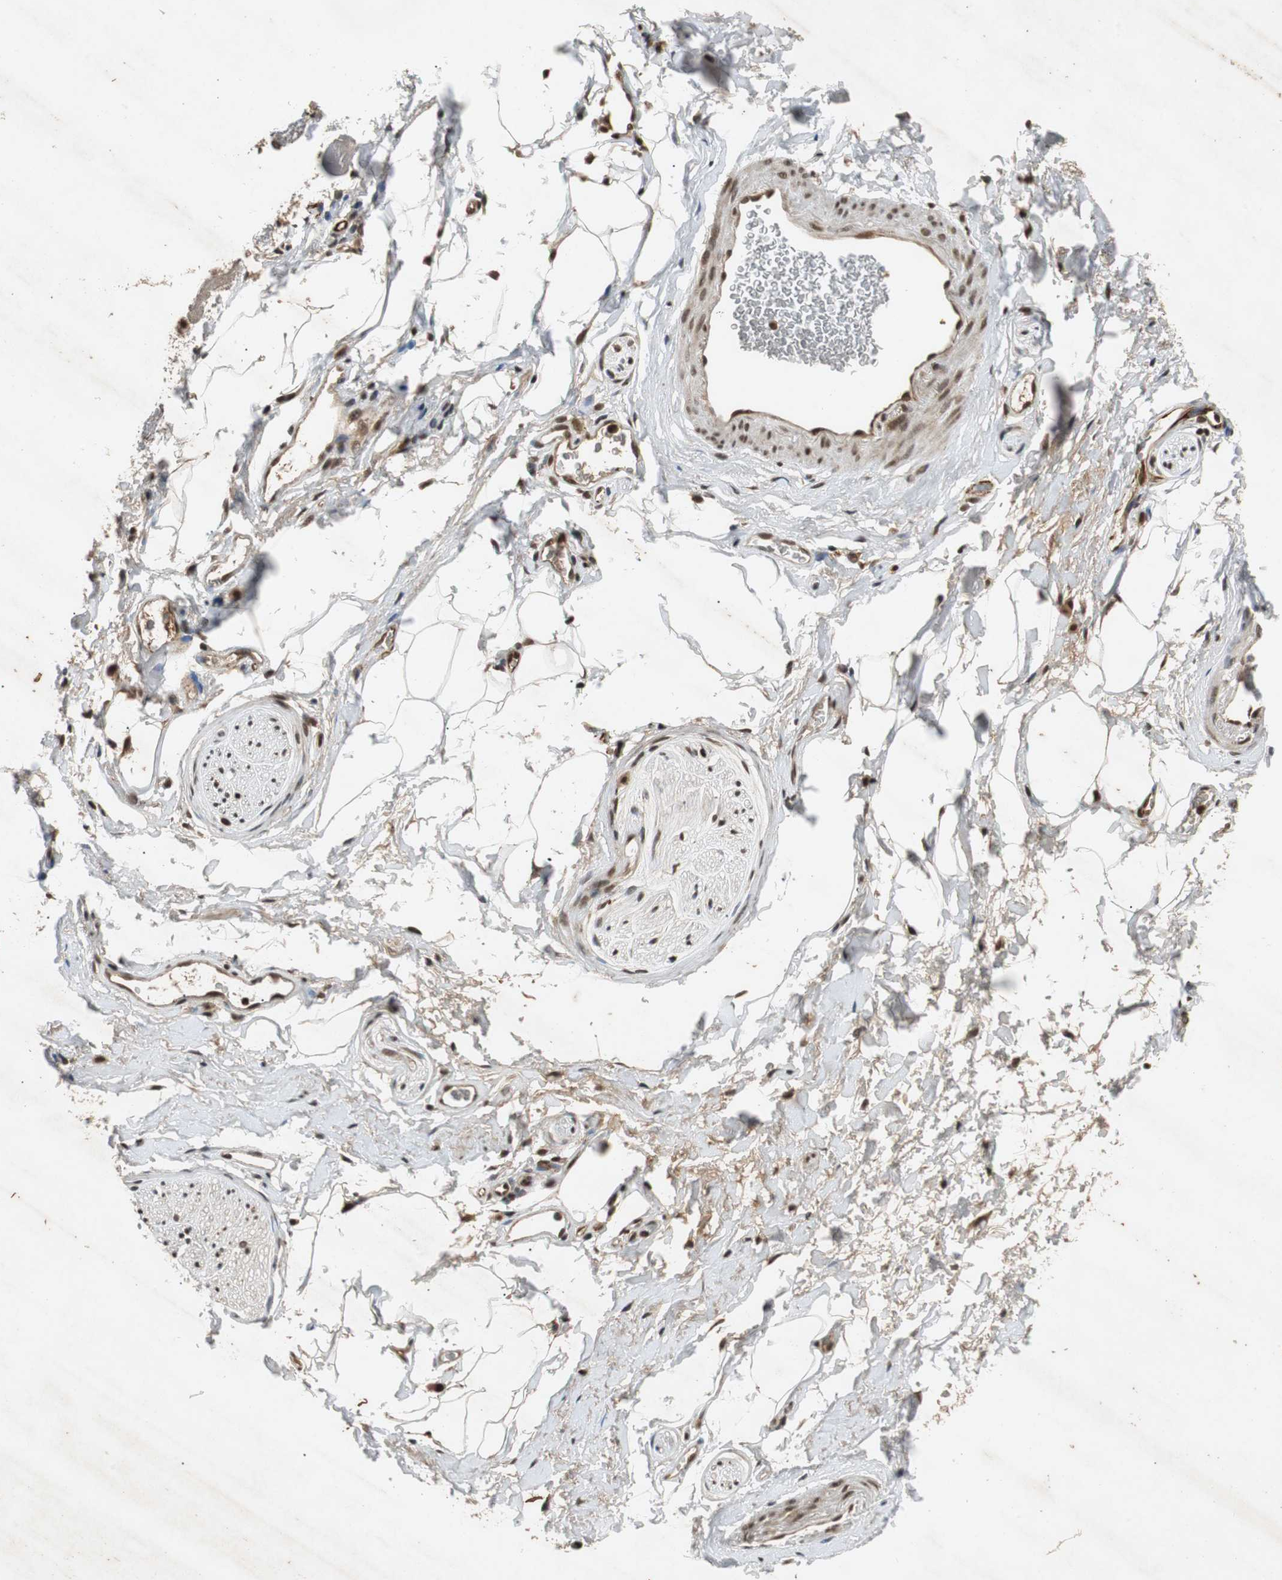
{"staining": {"intensity": "moderate", "quantity": ">75%", "location": "nuclear"}, "tissue": "adipose tissue", "cell_type": "Adipocytes", "image_type": "normal", "snomed": [{"axis": "morphology", "description": "Normal tissue, NOS"}, {"axis": "topography", "description": "Soft tissue"}, {"axis": "topography", "description": "Peripheral nerve tissue"}], "caption": "Adipocytes demonstrate moderate nuclear staining in approximately >75% of cells in unremarkable adipose tissue.", "gene": "TAF5", "patient": {"sex": "female", "age": 71}}